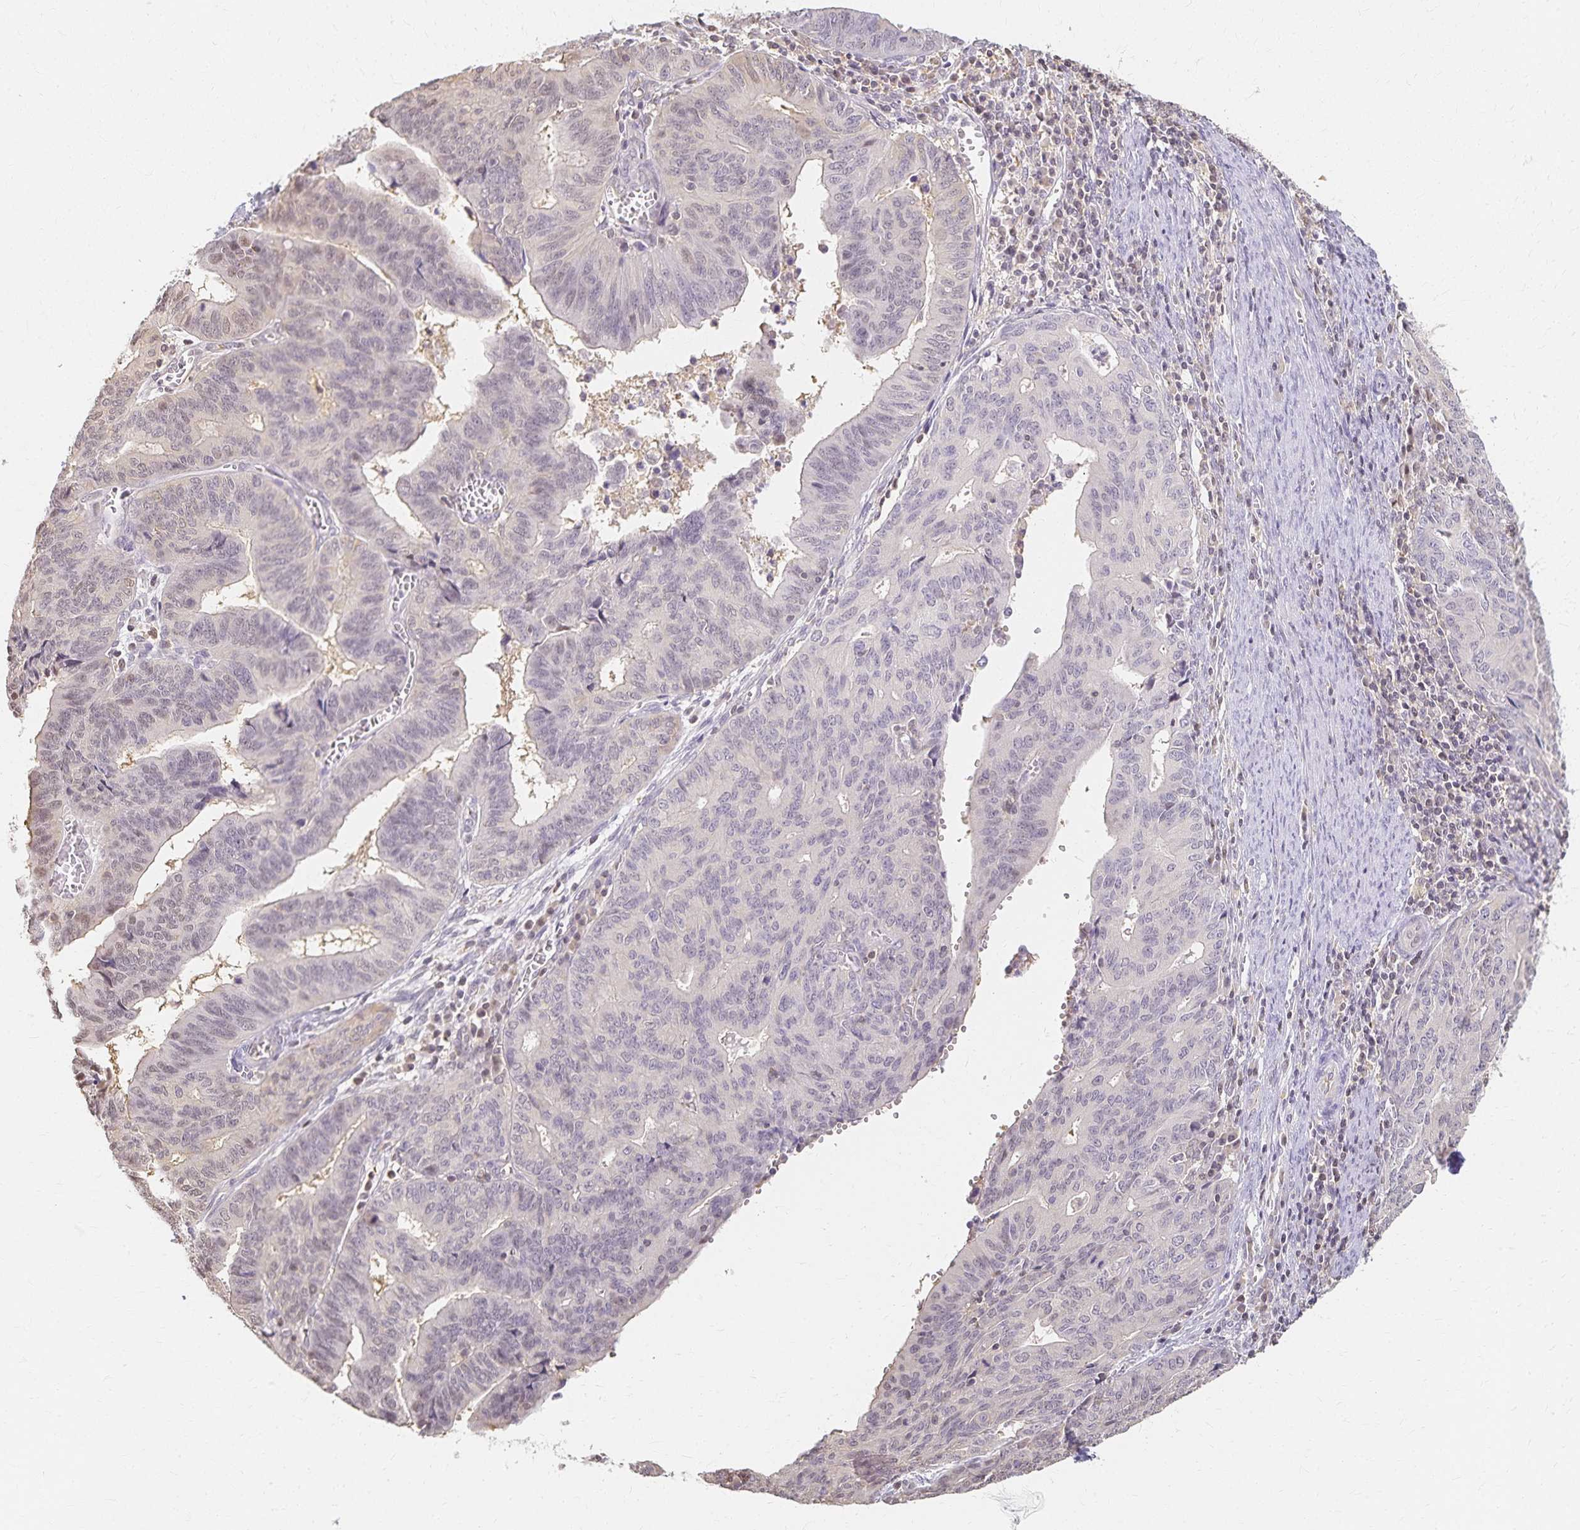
{"staining": {"intensity": "negative", "quantity": "none", "location": "none"}, "tissue": "endometrial cancer", "cell_type": "Tumor cells", "image_type": "cancer", "snomed": [{"axis": "morphology", "description": "Adenocarcinoma, NOS"}, {"axis": "topography", "description": "Endometrium"}], "caption": "A high-resolution photomicrograph shows immunohistochemistry staining of endometrial cancer (adenocarcinoma), which demonstrates no significant staining in tumor cells.", "gene": "AZGP1", "patient": {"sex": "female", "age": 65}}